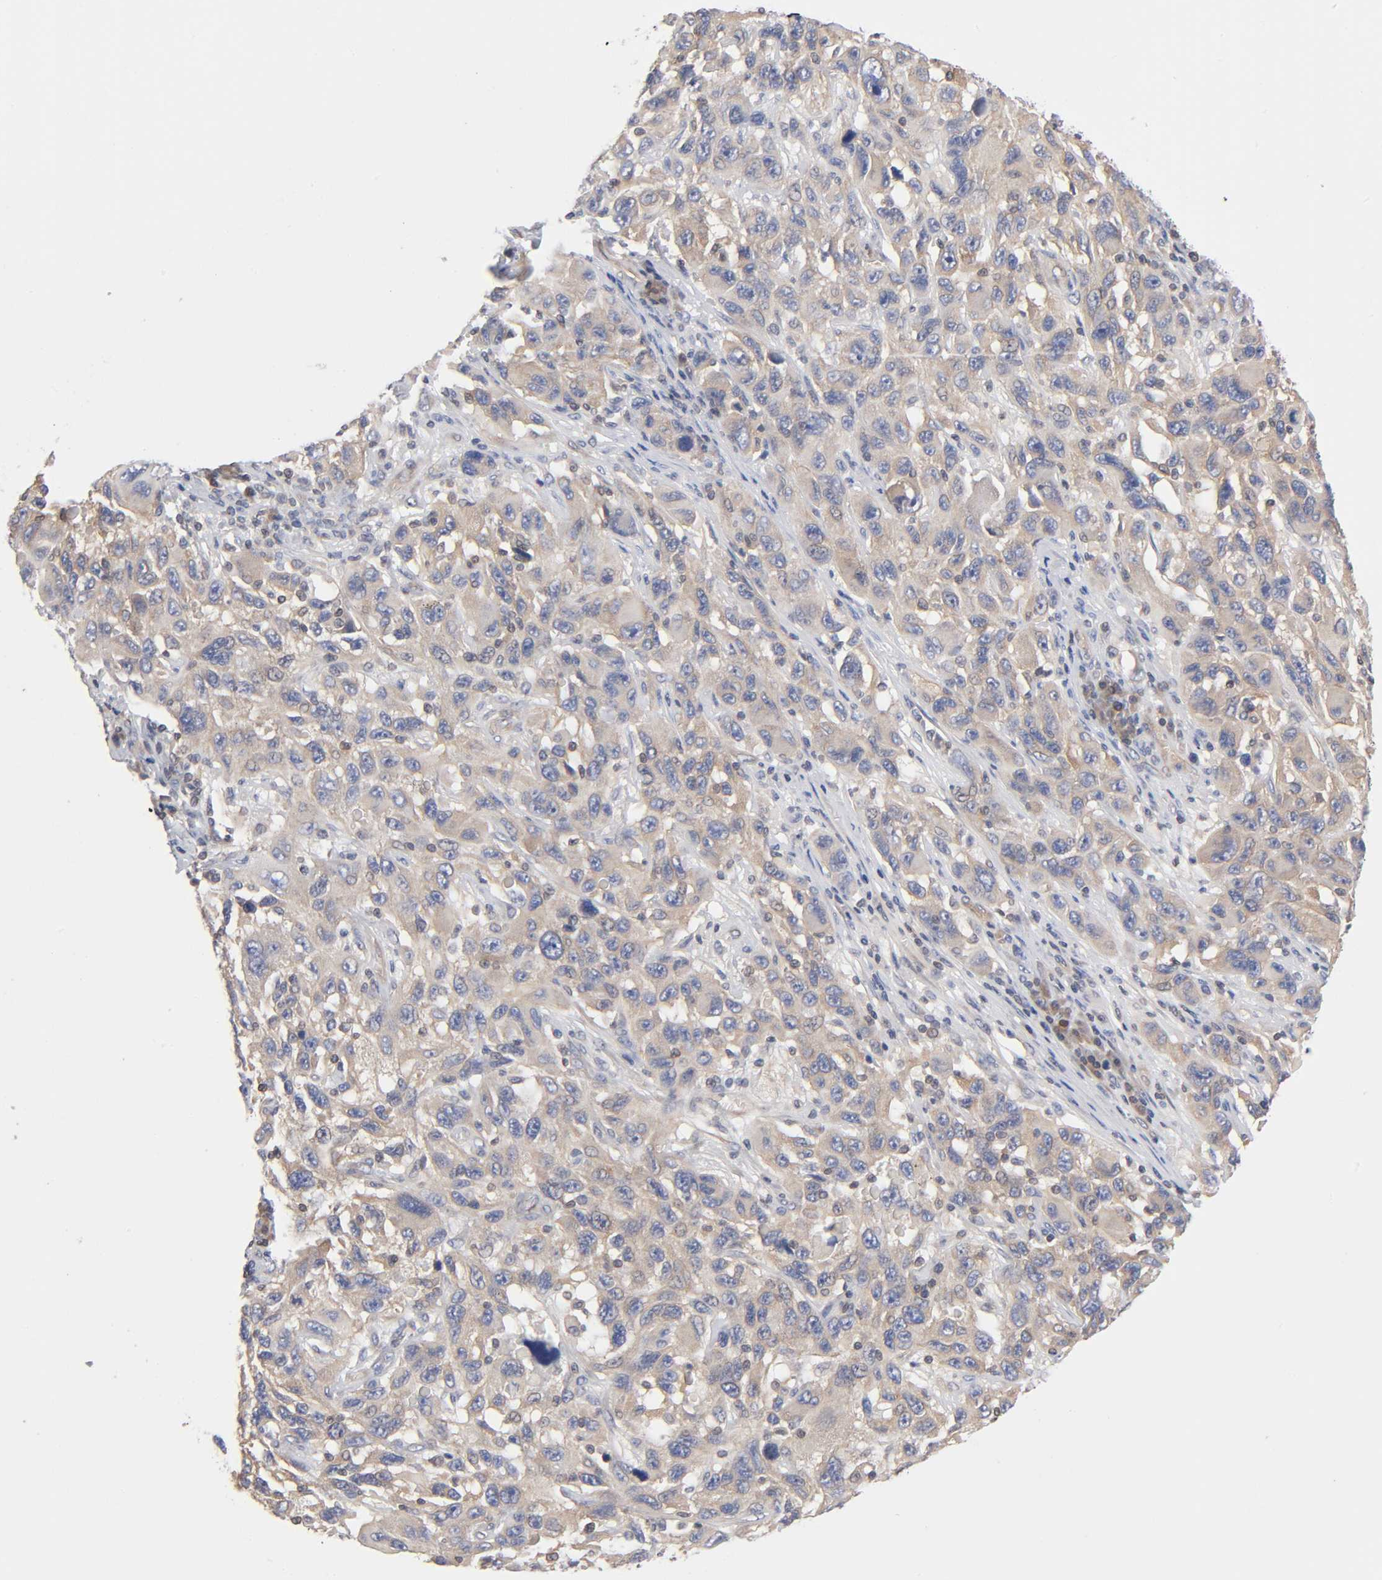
{"staining": {"intensity": "weak", "quantity": ">75%", "location": "cytoplasmic/membranous"}, "tissue": "melanoma", "cell_type": "Tumor cells", "image_type": "cancer", "snomed": [{"axis": "morphology", "description": "Malignant melanoma, NOS"}, {"axis": "topography", "description": "Skin"}], "caption": "Melanoma stained with immunohistochemistry (IHC) displays weak cytoplasmic/membranous expression in approximately >75% of tumor cells. The staining was performed using DAB (3,3'-diaminobenzidine), with brown indicating positive protein expression. Nuclei are stained blue with hematoxylin.", "gene": "STRN3", "patient": {"sex": "male", "age": 53}}